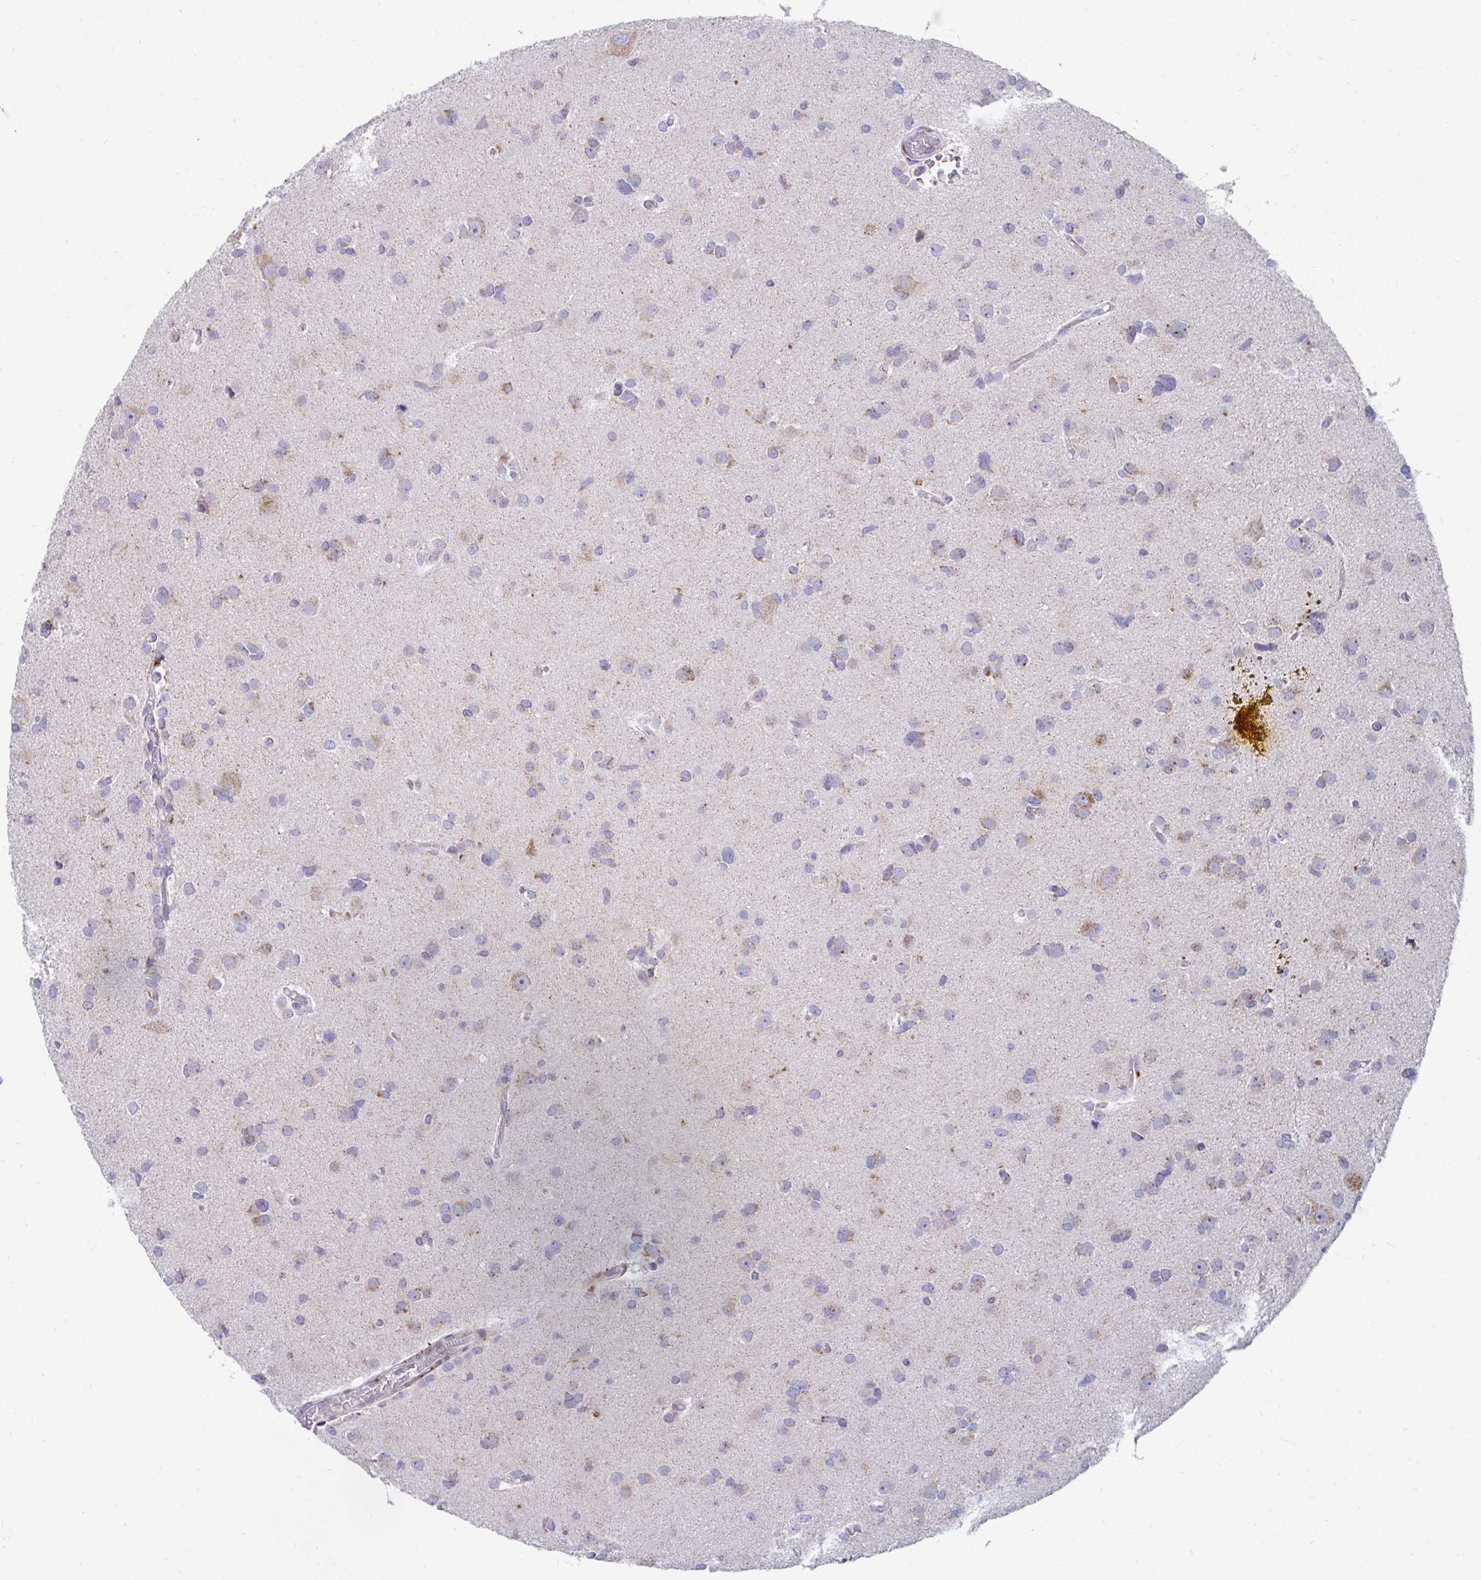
{"staining": {"intensity": "negative", "quantity": "none", "location": "none"}, "tissue": "glioma", "cell_type": "Tumor cells", "image_type": "cancer", "snomed": [{"axis": "morphology", "description": "Glioma, malignant, High grade"}, {"axis": "topography", "description": "Brain"}], "caption": "Malignant high-grade glioma was stained to show a protein in brown. There is no significant staining in tumor cells. The staining was performed using DAB to visualize the protein expression in brown, while the nuclei were stained in blue with hematoxylin (Magnification: 20x).", "gene": "EXOC5", "patient": {"sex": "male", "age": 23}}